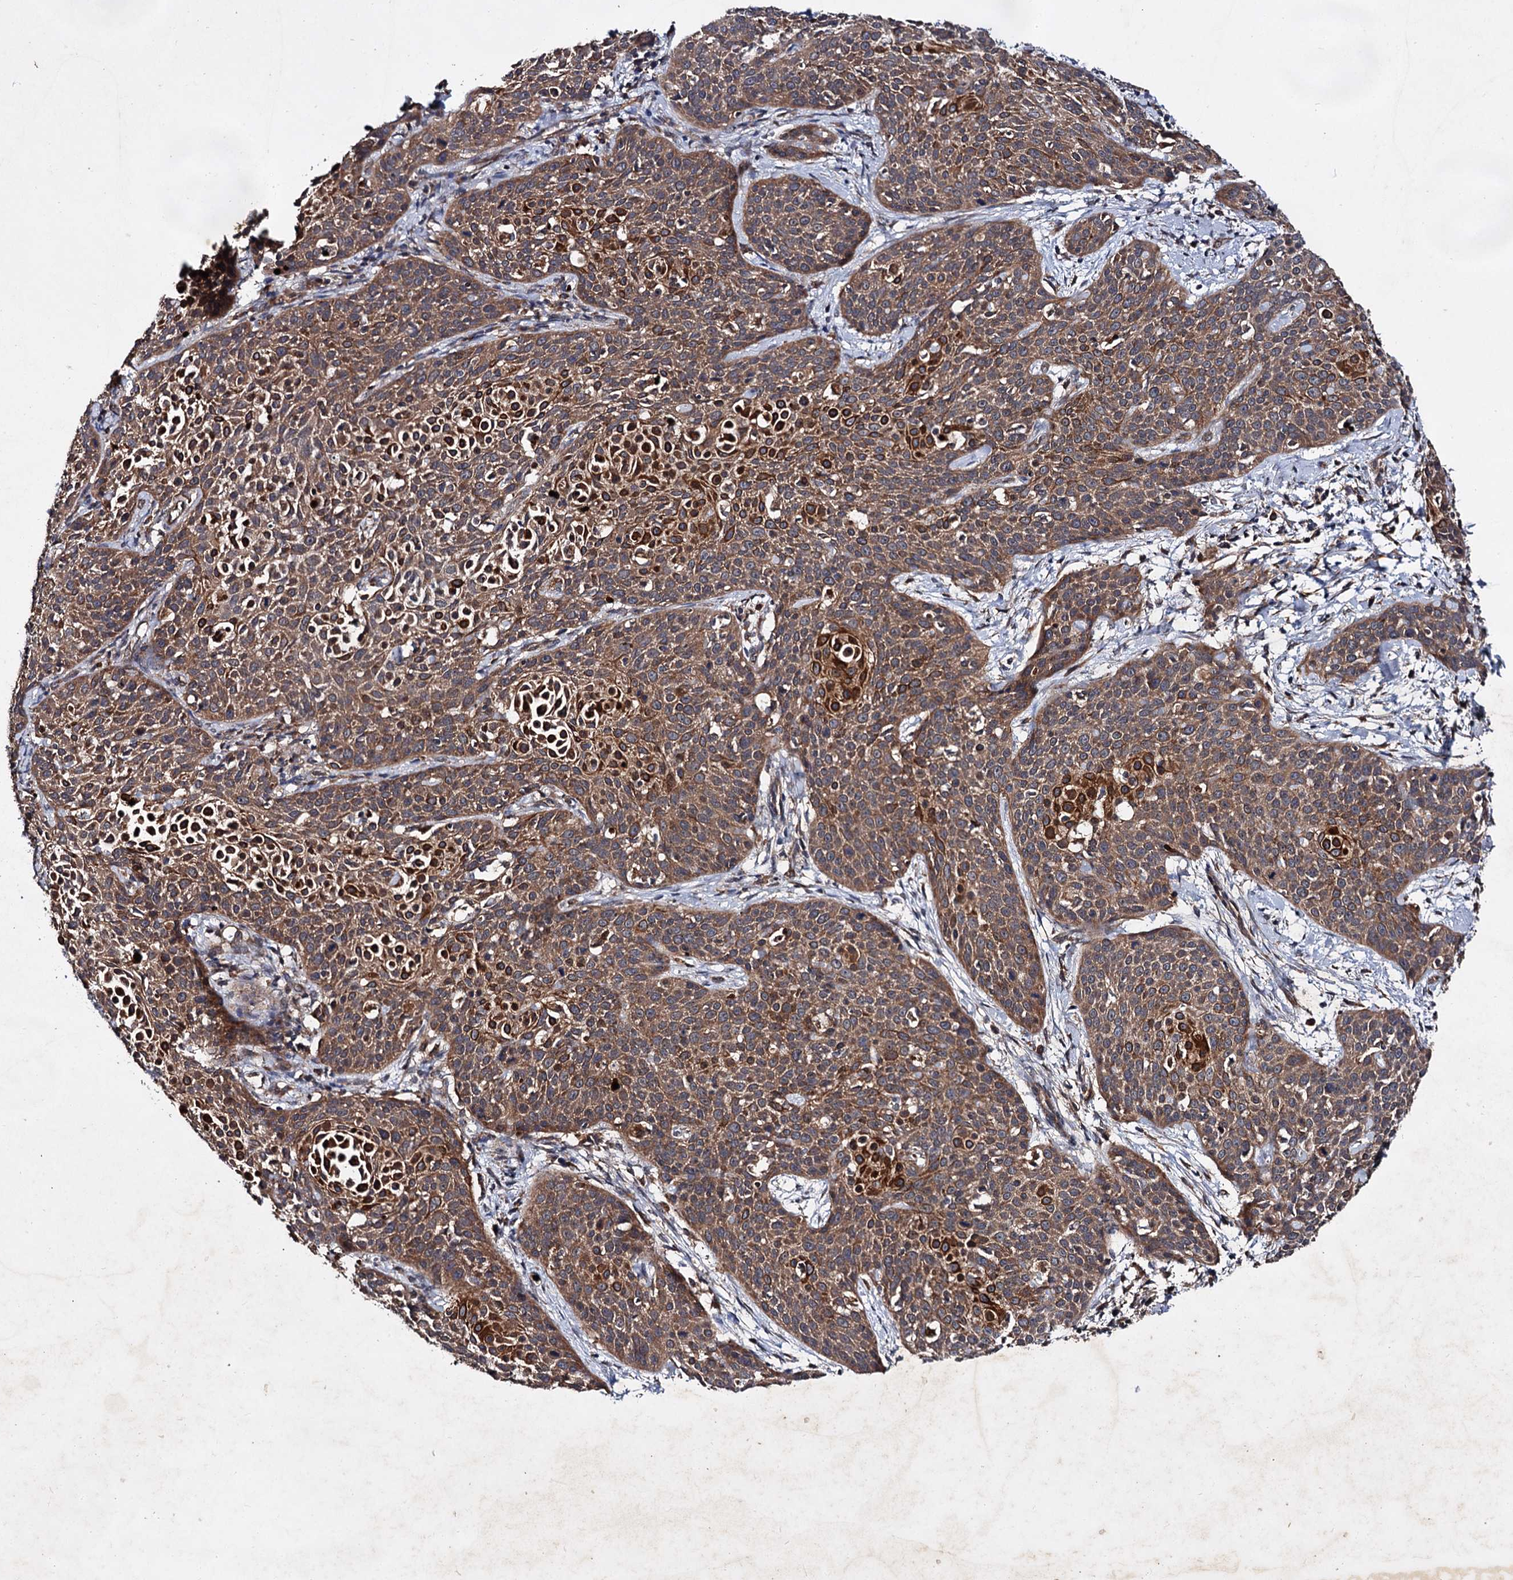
{"staining": {"intensity": "strong", "quantity": "25%-75%", "location": "cytoplasmic/membranous"}, "tissue": "cervical cancer", "cell_type": "Tumor cells", "image_type": "cancer", "snomed": [{"axis": "morphology", "description": "Squamous cell carcinoma, NOS"}, {"axis": "topography", "description": "Cervix"}], "caption": "Squamous cell carcinoma (cervical) stained with a brown dye exhibits strong cytoplasmic/membranous positive expression in approximately 25%-75% of tumor cells.", "gene": "TEX9", "patient": {"sex": "female", "age": 38}}